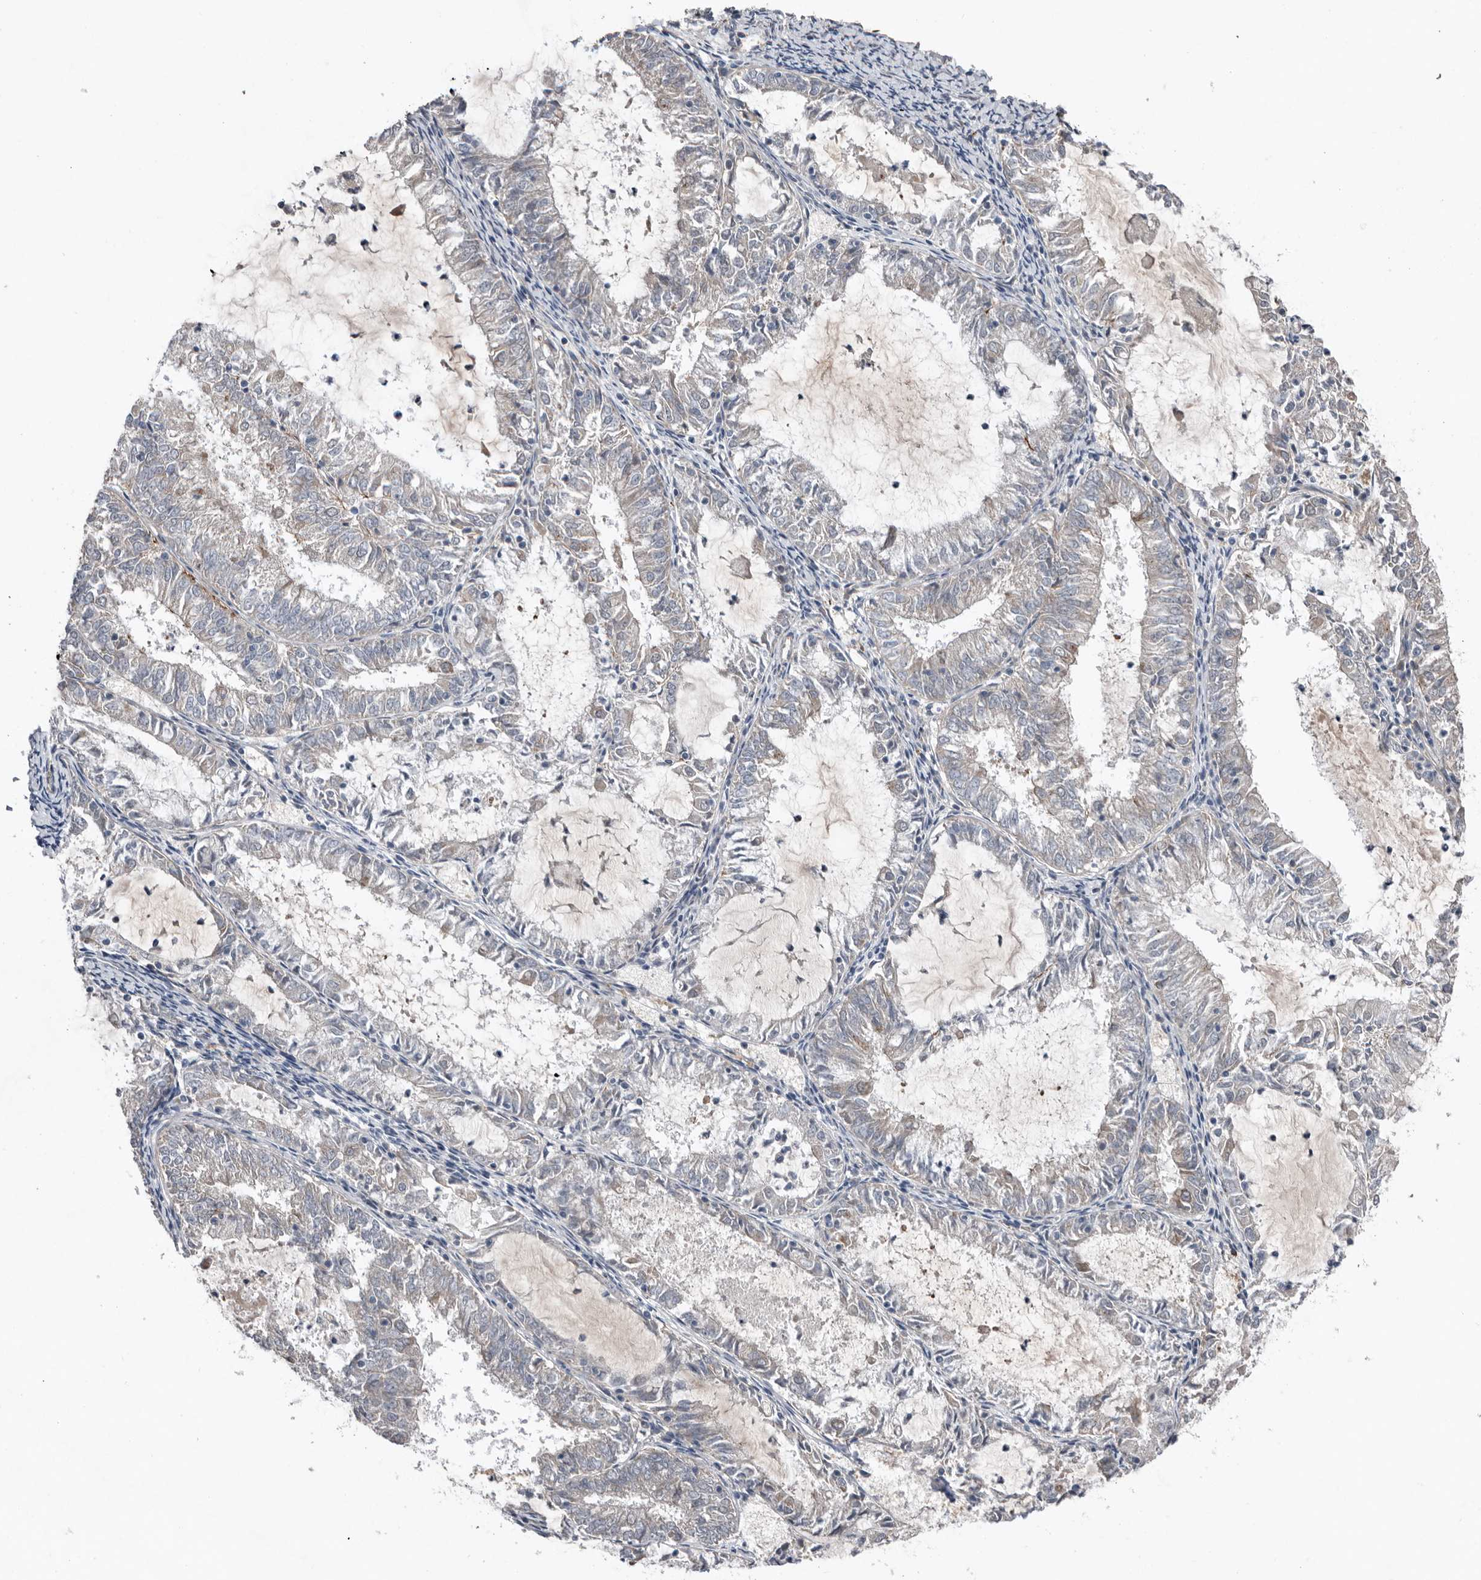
{"staining": {"intensity": "moderate", "quantity": "<25%", "location": "cytoplasmic/membranous"}, "tissue": "endometrial cancer", "cell_type": "Tumor cells", "image_type": "cancer", "snomed": [{"axis": "morphology", "description": "Adenocarcinoma, NOS"}, {"axis": "topography", "description": "Endometrium"}], "caption": "High-power microscopy captured an immunohistochemistry histopathology image of adenocarcinoma (endometrial), revealing moderate cytoplasmic/membranous positivity in about <25% of tumor cells.", "gene": "RANBP17", "patient": {"sex": "female", "age": 57}}